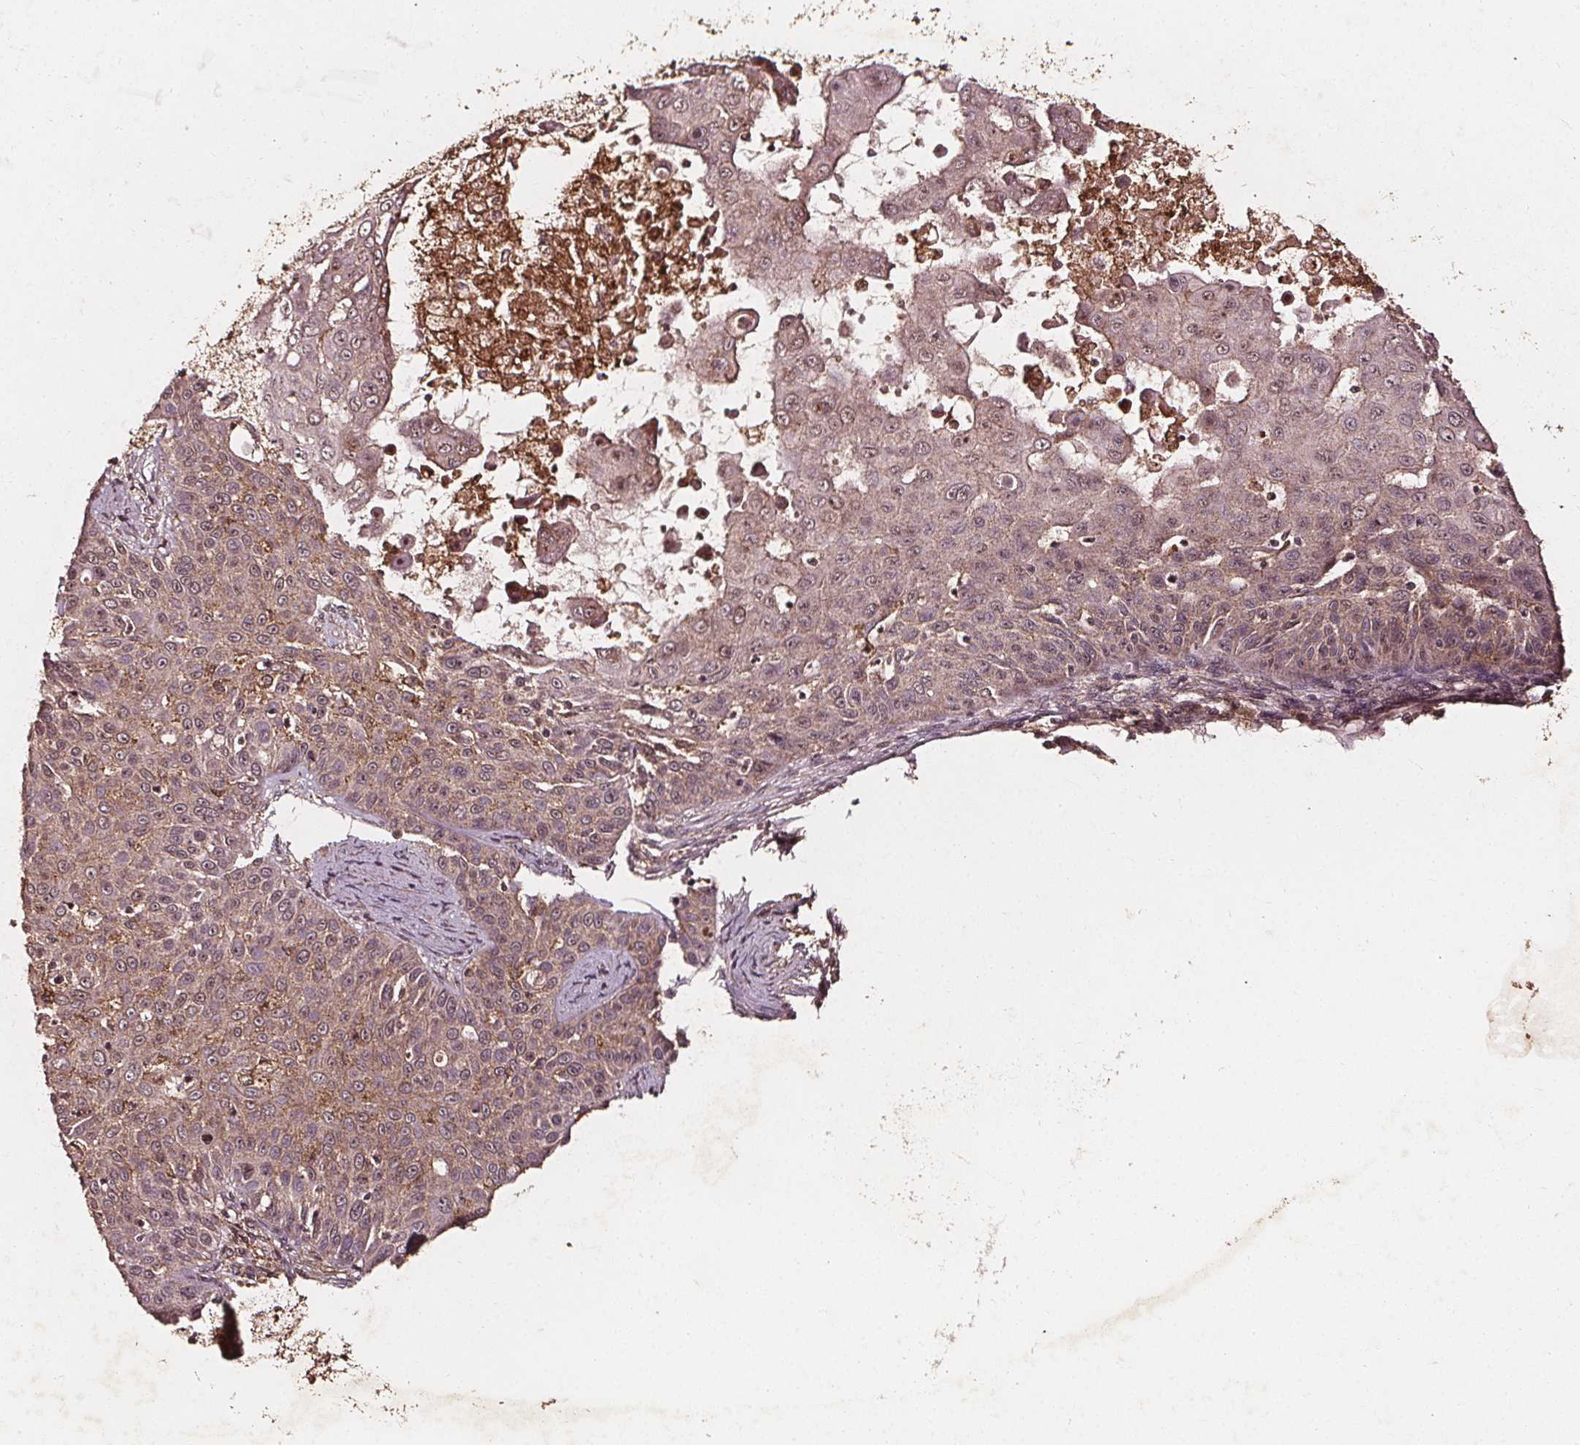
{"staining": {"intensity": "weak", "quantity": "<25%", "location": "cytoplasmic/membranous"}, "tissue": "skin cancer", "cell_type": "Tumor cells", "image_type": "cancer", "snomed": [{"axis": "morphology", "description": "Squamous cell carcinoma, NOS"}, {"axis": "topography", "description": "Skin"}], "caption": "An immunohistochemistry (IHC) histopathology image of squamous cell carcinoma (skin) is shown. There is no staining in tumor cells of squamous cell carcinoma (skin).", "gene": "ABCA1", "patient": {"sex": "male", "age": 82}}